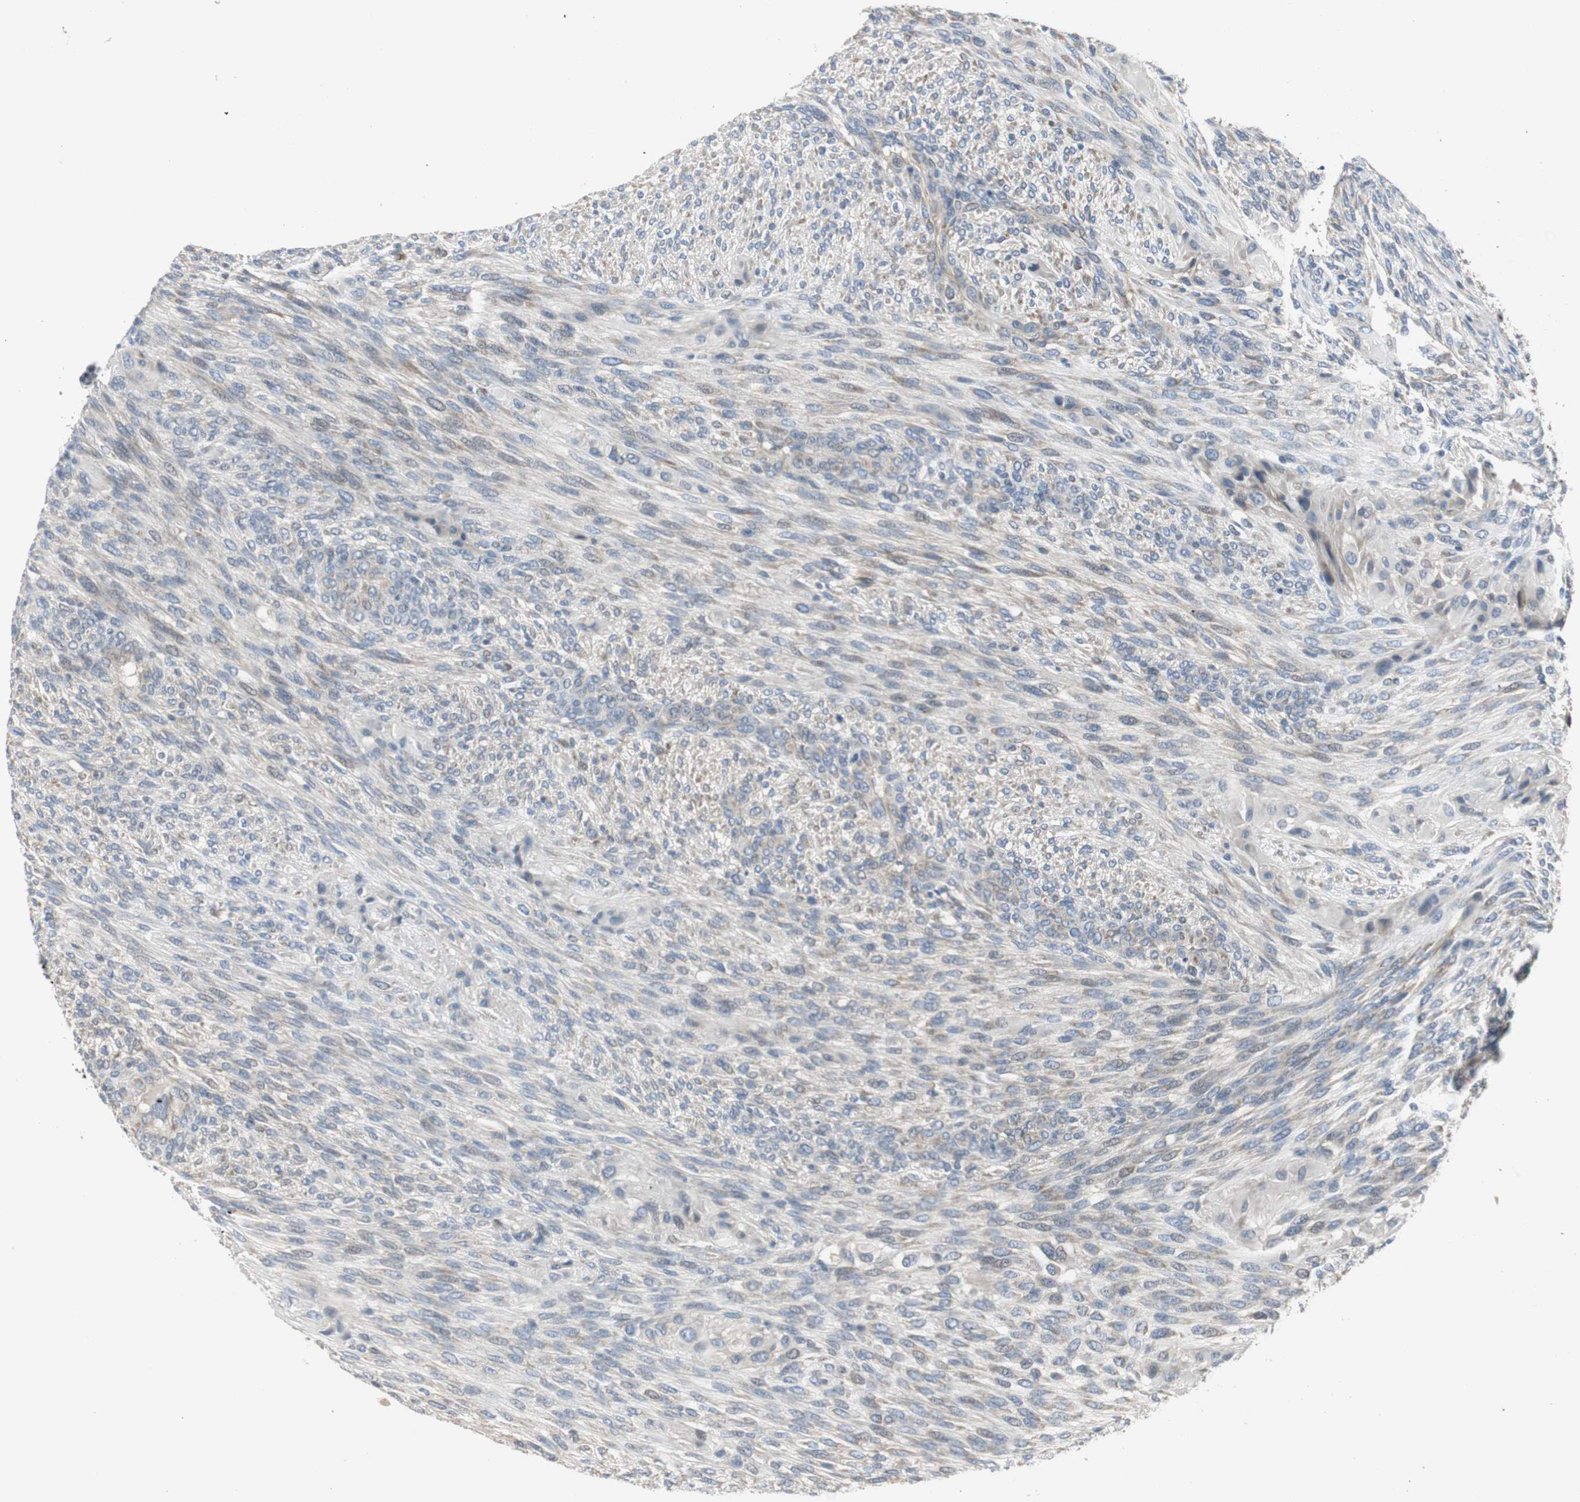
{"staining": {"intensity": "weak", "quantity": "25%-75%", "location": "cytoplasmic/membranous"}, "tissue": "glioma", "cell_type": "Tumor cells", "image_type": "cancer", "snomed": [{"axis": "morphology", "description": "Glioma, malignant, High grade"}, {"axis": "topography", "description": "Cerebral cortex"}], "caption": "IHC of glioma exhibits low levels of weak cytoplasmic/membranous staining in about 25%-75% of tumor cells. (IHC, brightfield microscopy, high magnification).", "gene": "MYT1", "patient": {"sex": "female", "age": 55}}